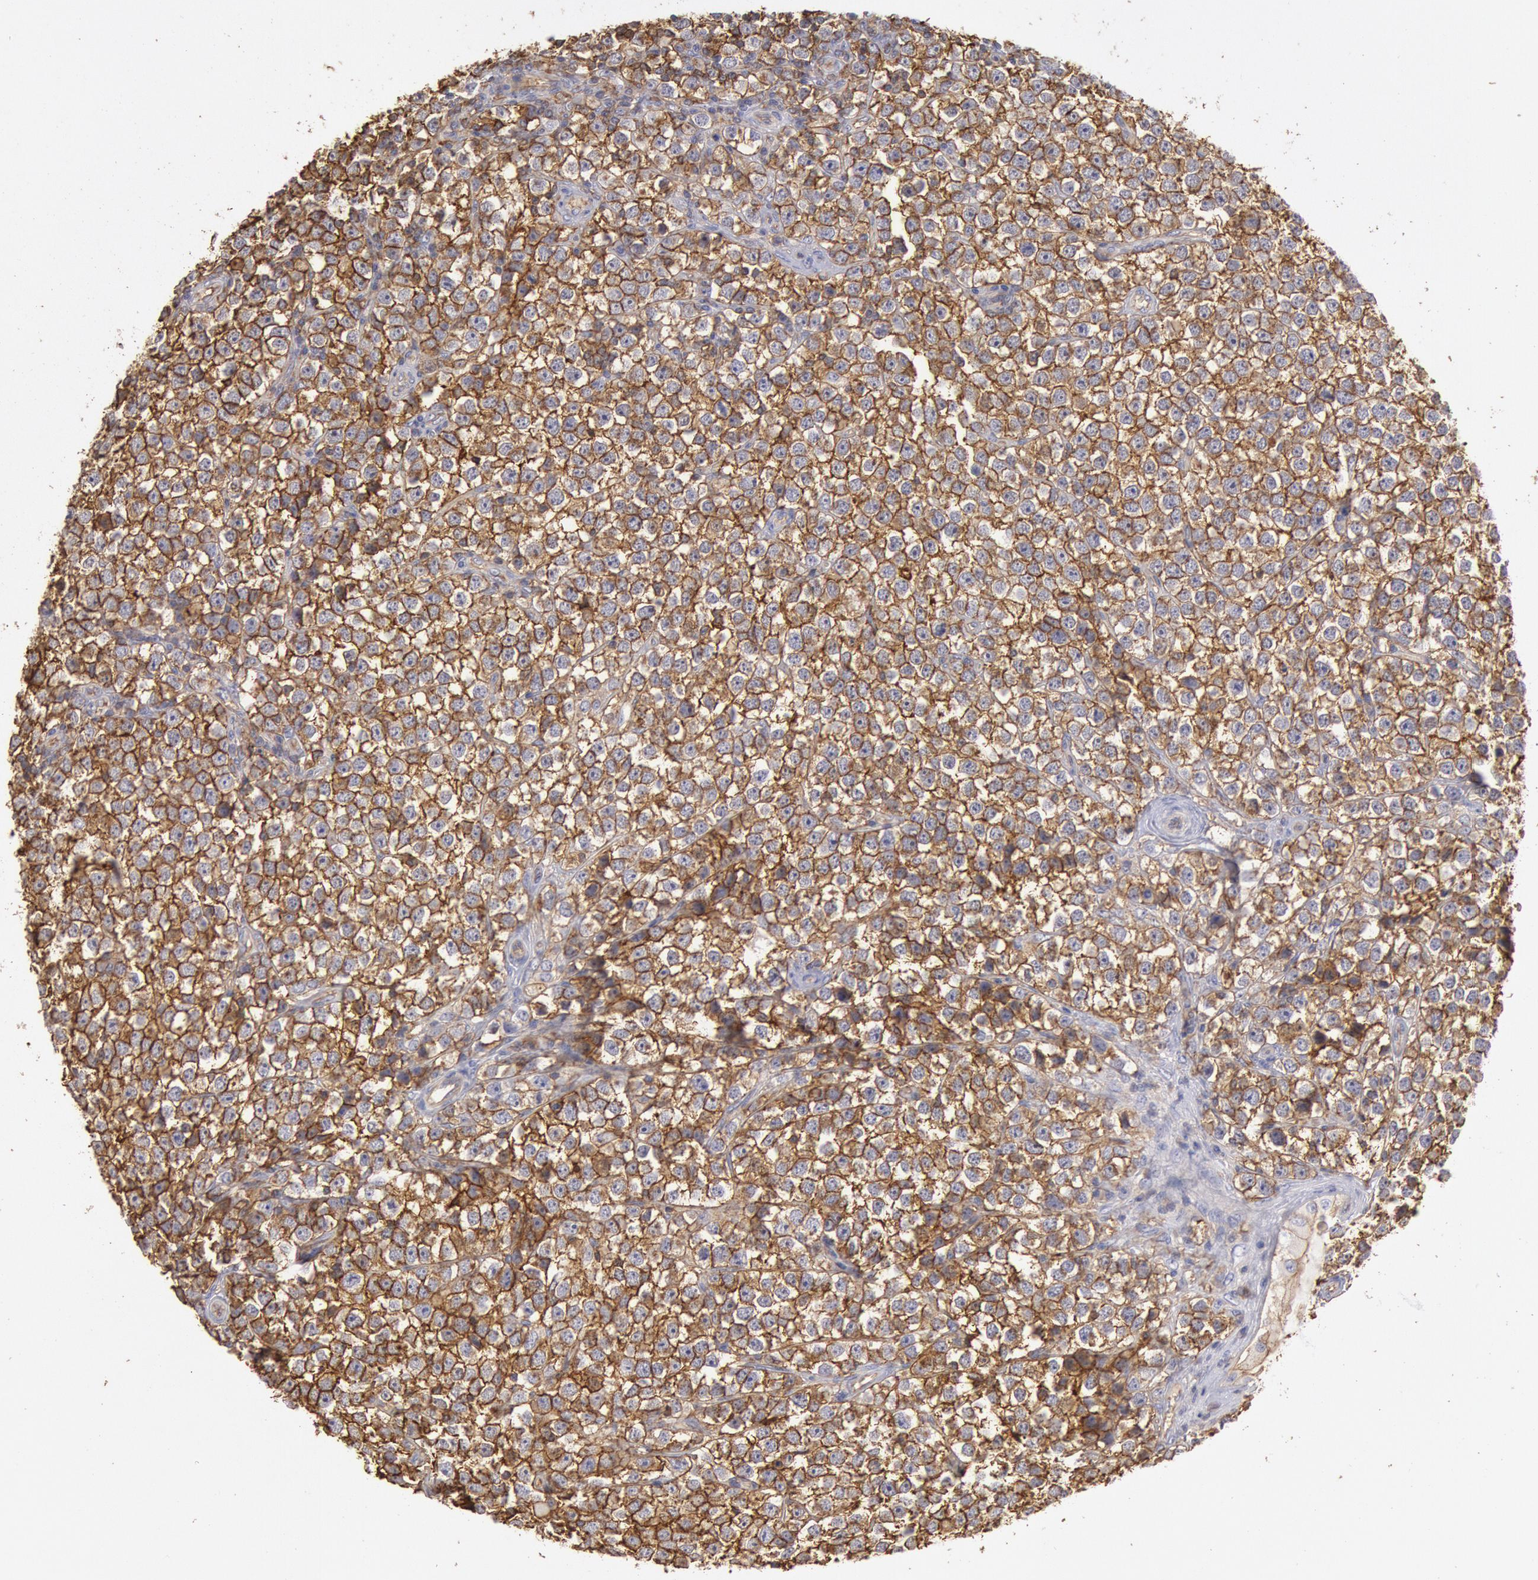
{"staining": {"intensity": "strong", "quantity": ">75%", "location": "cytoplasmic/membranous"}, "tissue": "testis cancer", "cell_type": "Tumor cells", "image_type": "cancer", "snomed": [{"axis": "morphology", "description": "Seminoma, NOS"}, {"axis": "topography", "description": "Testis"}], "caption": "Tumor cells display high levels of strong cytoplasmic/membranous expression in approximately >75% of cells in human testis cancer.", "gene": "SNAP23", "patient": {"sex": "male", "age": 25}}